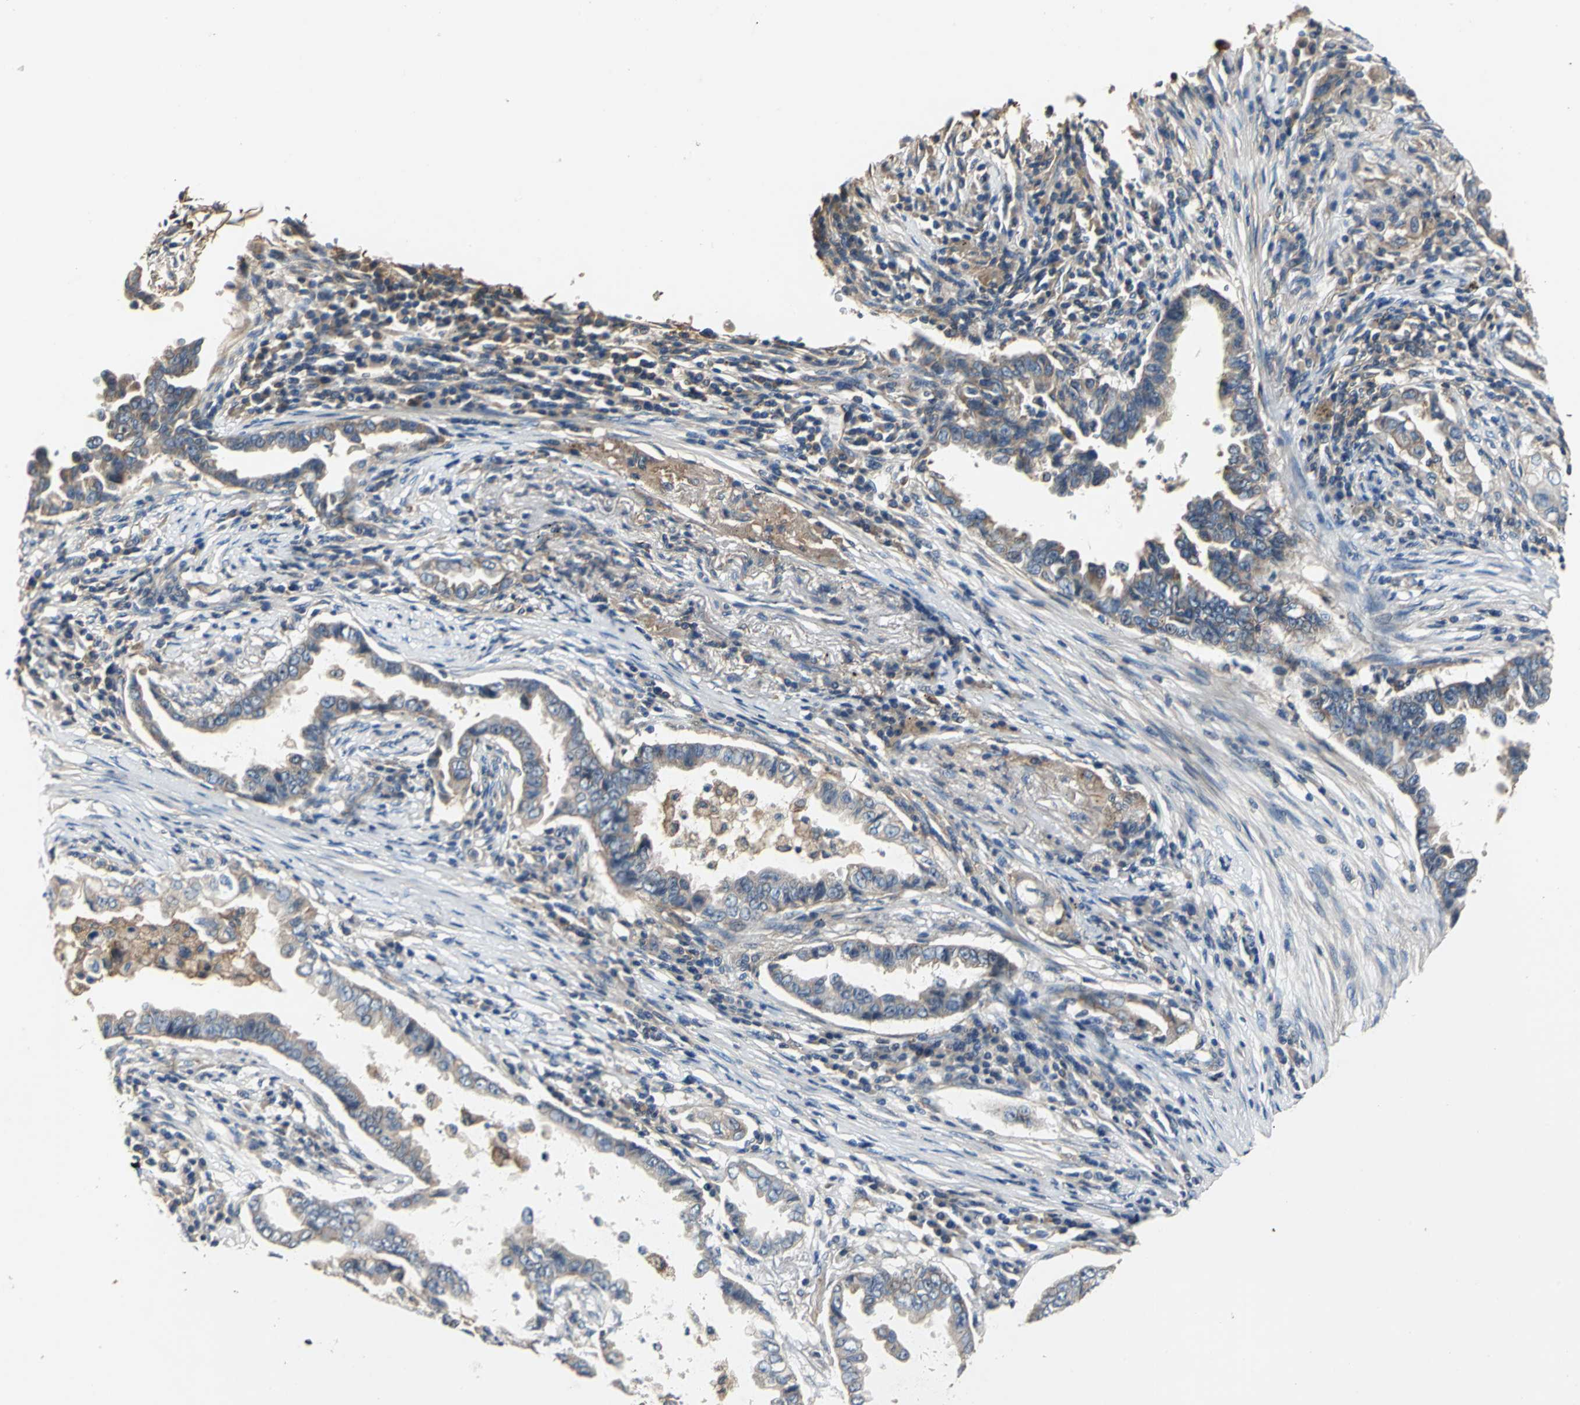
{"staining": {"intensity": "weak", "quantity": ">75%", "location": "cytoplasmic/membranous"}, "tissue": "lung cancer", "cell_type": "Tumor cells", "image_type": "cancer", "snomed": [{"axis": "morphology", "description": "Normal tissue, NOS"}, {"axis": "morphology", "description": "Inflammation, NOS"}, {"axis": "morphology", "description": "Adenocarcinoma, NOS"}, {"axis": "topography", "description": "Lung"}], "caption": "Immunohistochemical staining of human adenocarcinoma (lung) demonstrates low levels of weak cytoplasmic/membranous expression in about >75% of tumor cells.", "gene": "DDX3Y", "patient": {"sex": "female", "age": 64}}